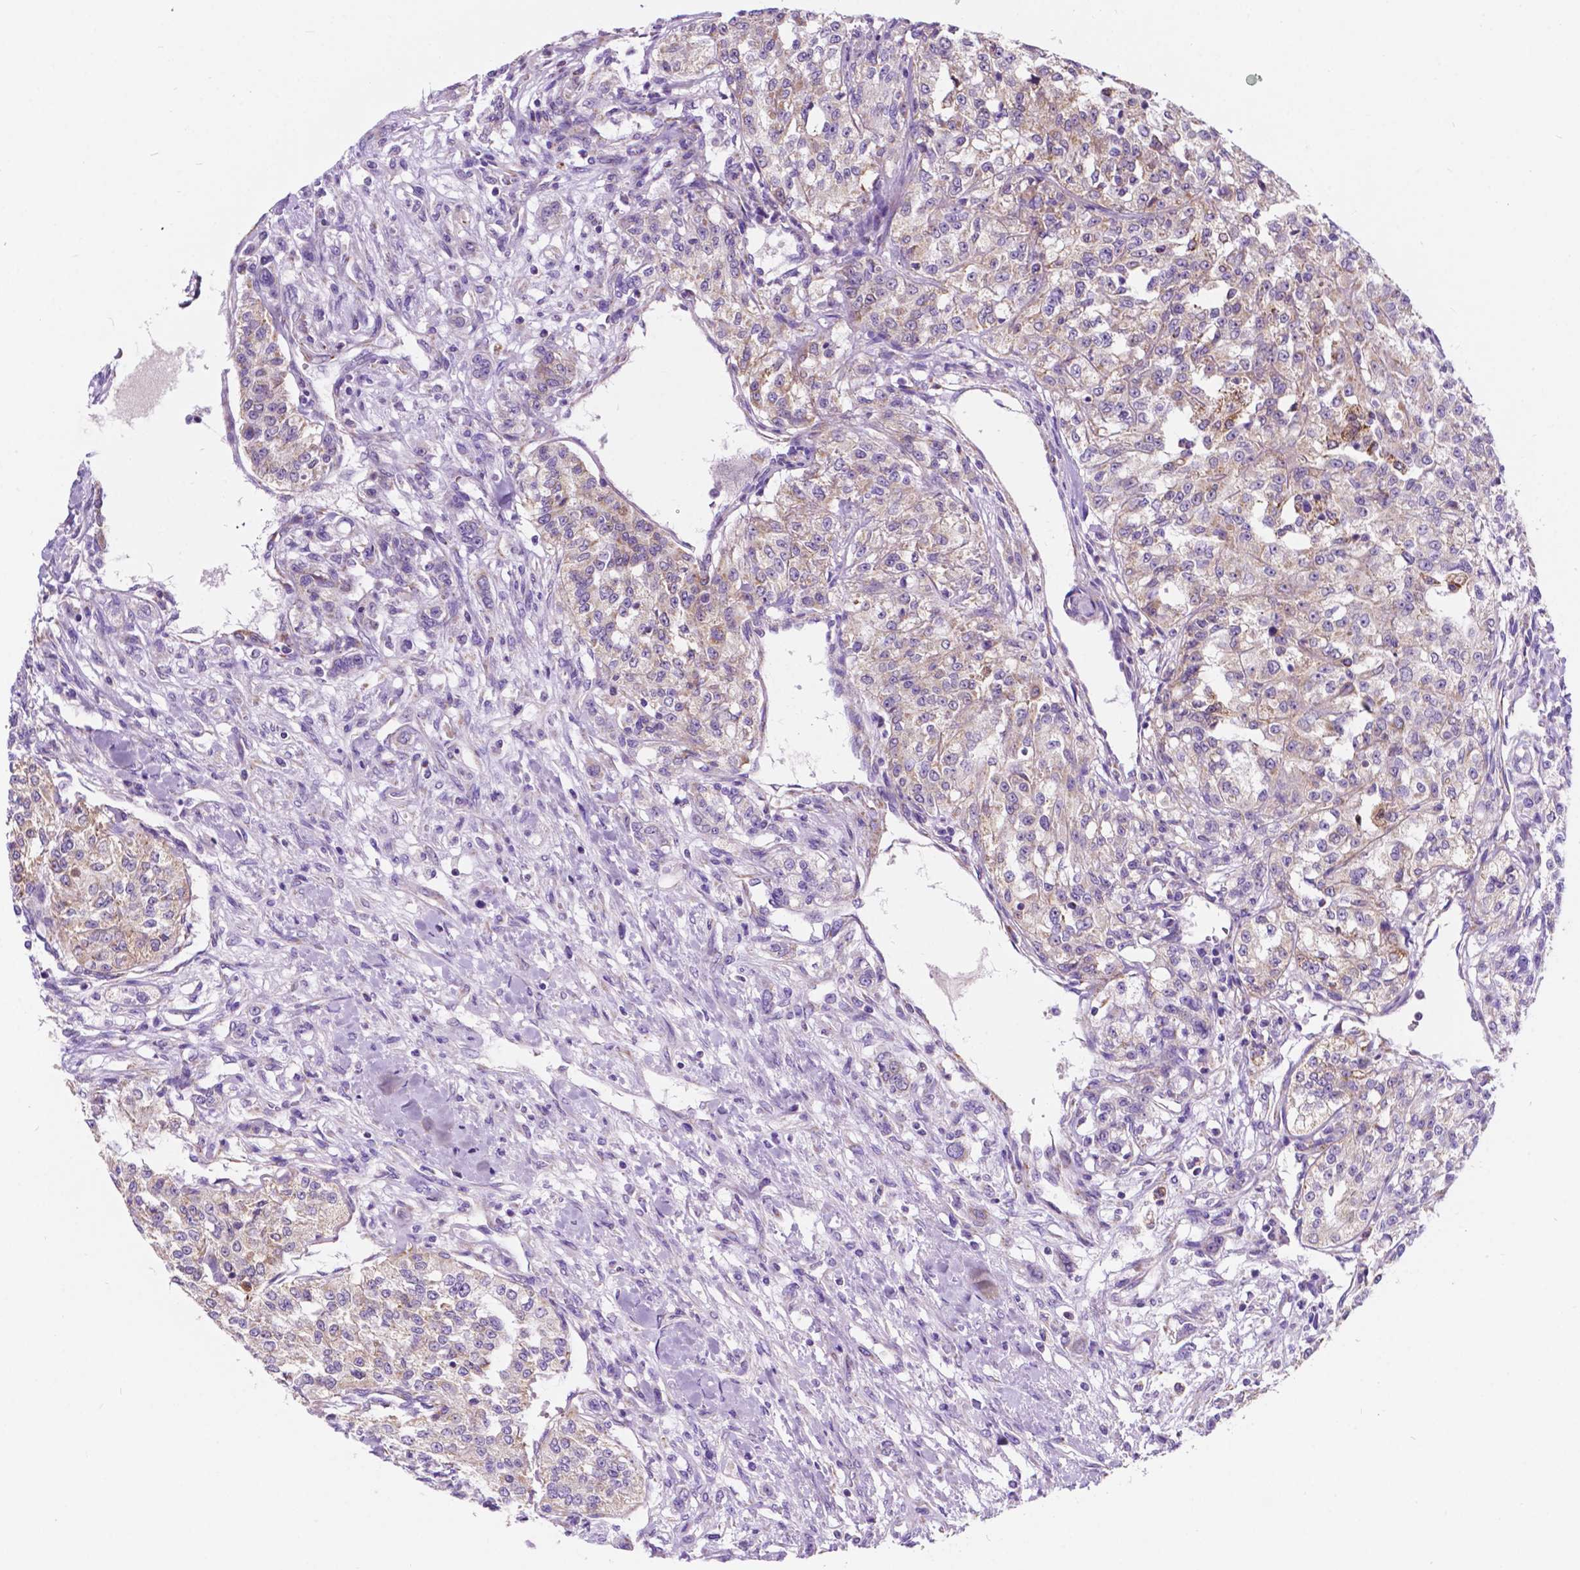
{"staining": {"intensity": "weak", "quantity": "<25%", "location": "cytoplasmic/membranous"}, "tissue": "renal cancer", "cell_type": "Tumor cells", "image_type": "cancer", "snomed": [{"axis": "morphology", "description": "Adenocarcinoma, NOS"}, {"axis": "topography", "description": "Kidney"}], "caption": "This is an IHC image of human renal cancer. There is no expression in tumor cells.", "gene": "TRPV5", "patient": {"sex": "female", "age": 63}}